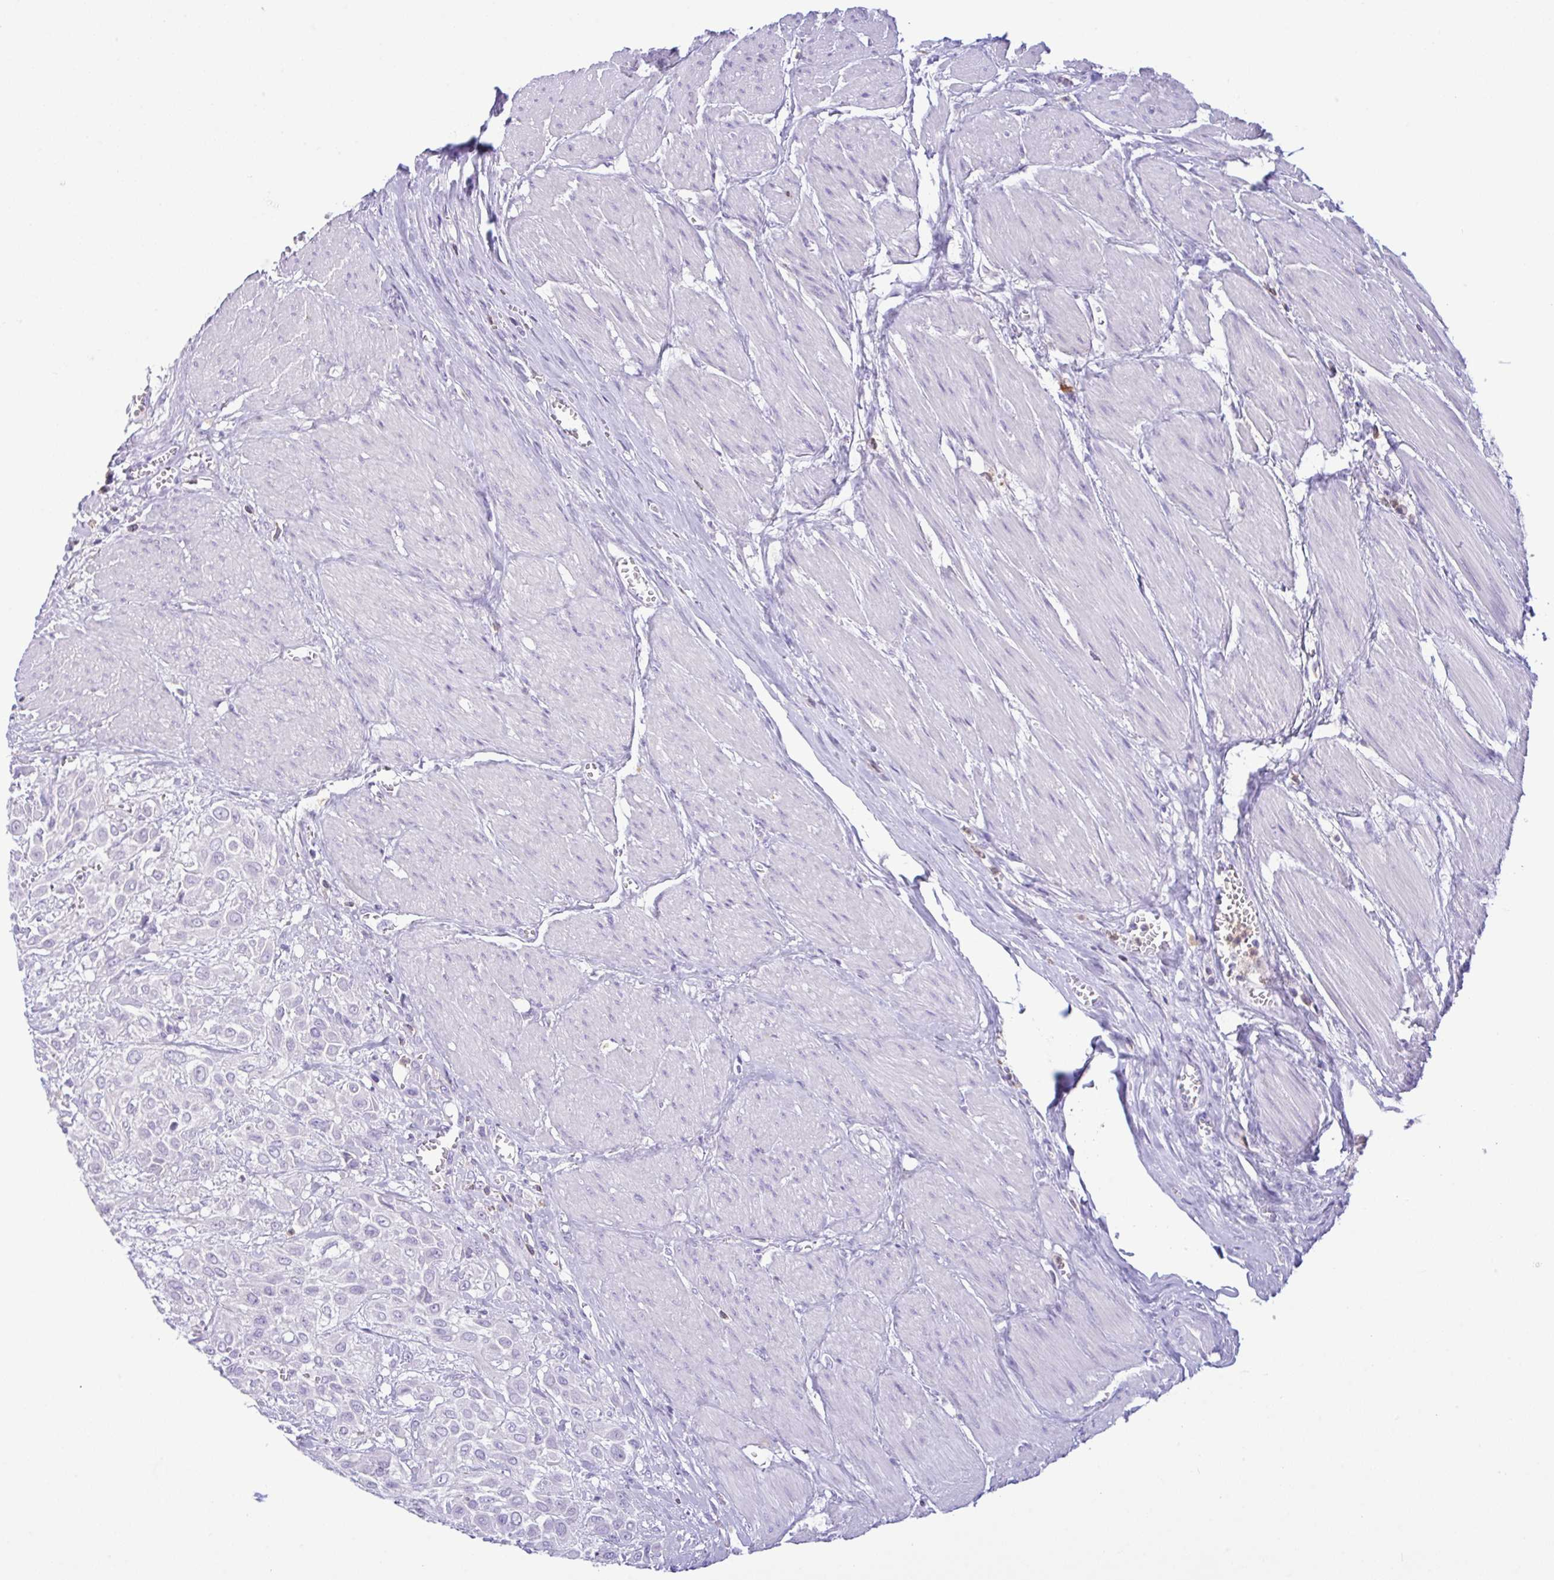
{"staining": {"intensity": "negative", "quantity": "none", "location": "none"}, "tissue": "urothelial cancer", "cell_type": "Tumor cells", "image_type": "cancer", "snomed": [{"axis": "morphology", "description": "Urothelial carcinoma, High grade"}, {"axis": "topography", "description": "Urinary bladder"}], "caption": "A high-resolution image shows immunohistochemistry staining of urothelial carcinoma (high-grade), which exhibits no significant expression in tumor cells.", "gene": "NCF1", "patient": {"sex": "male", "age": 57}}